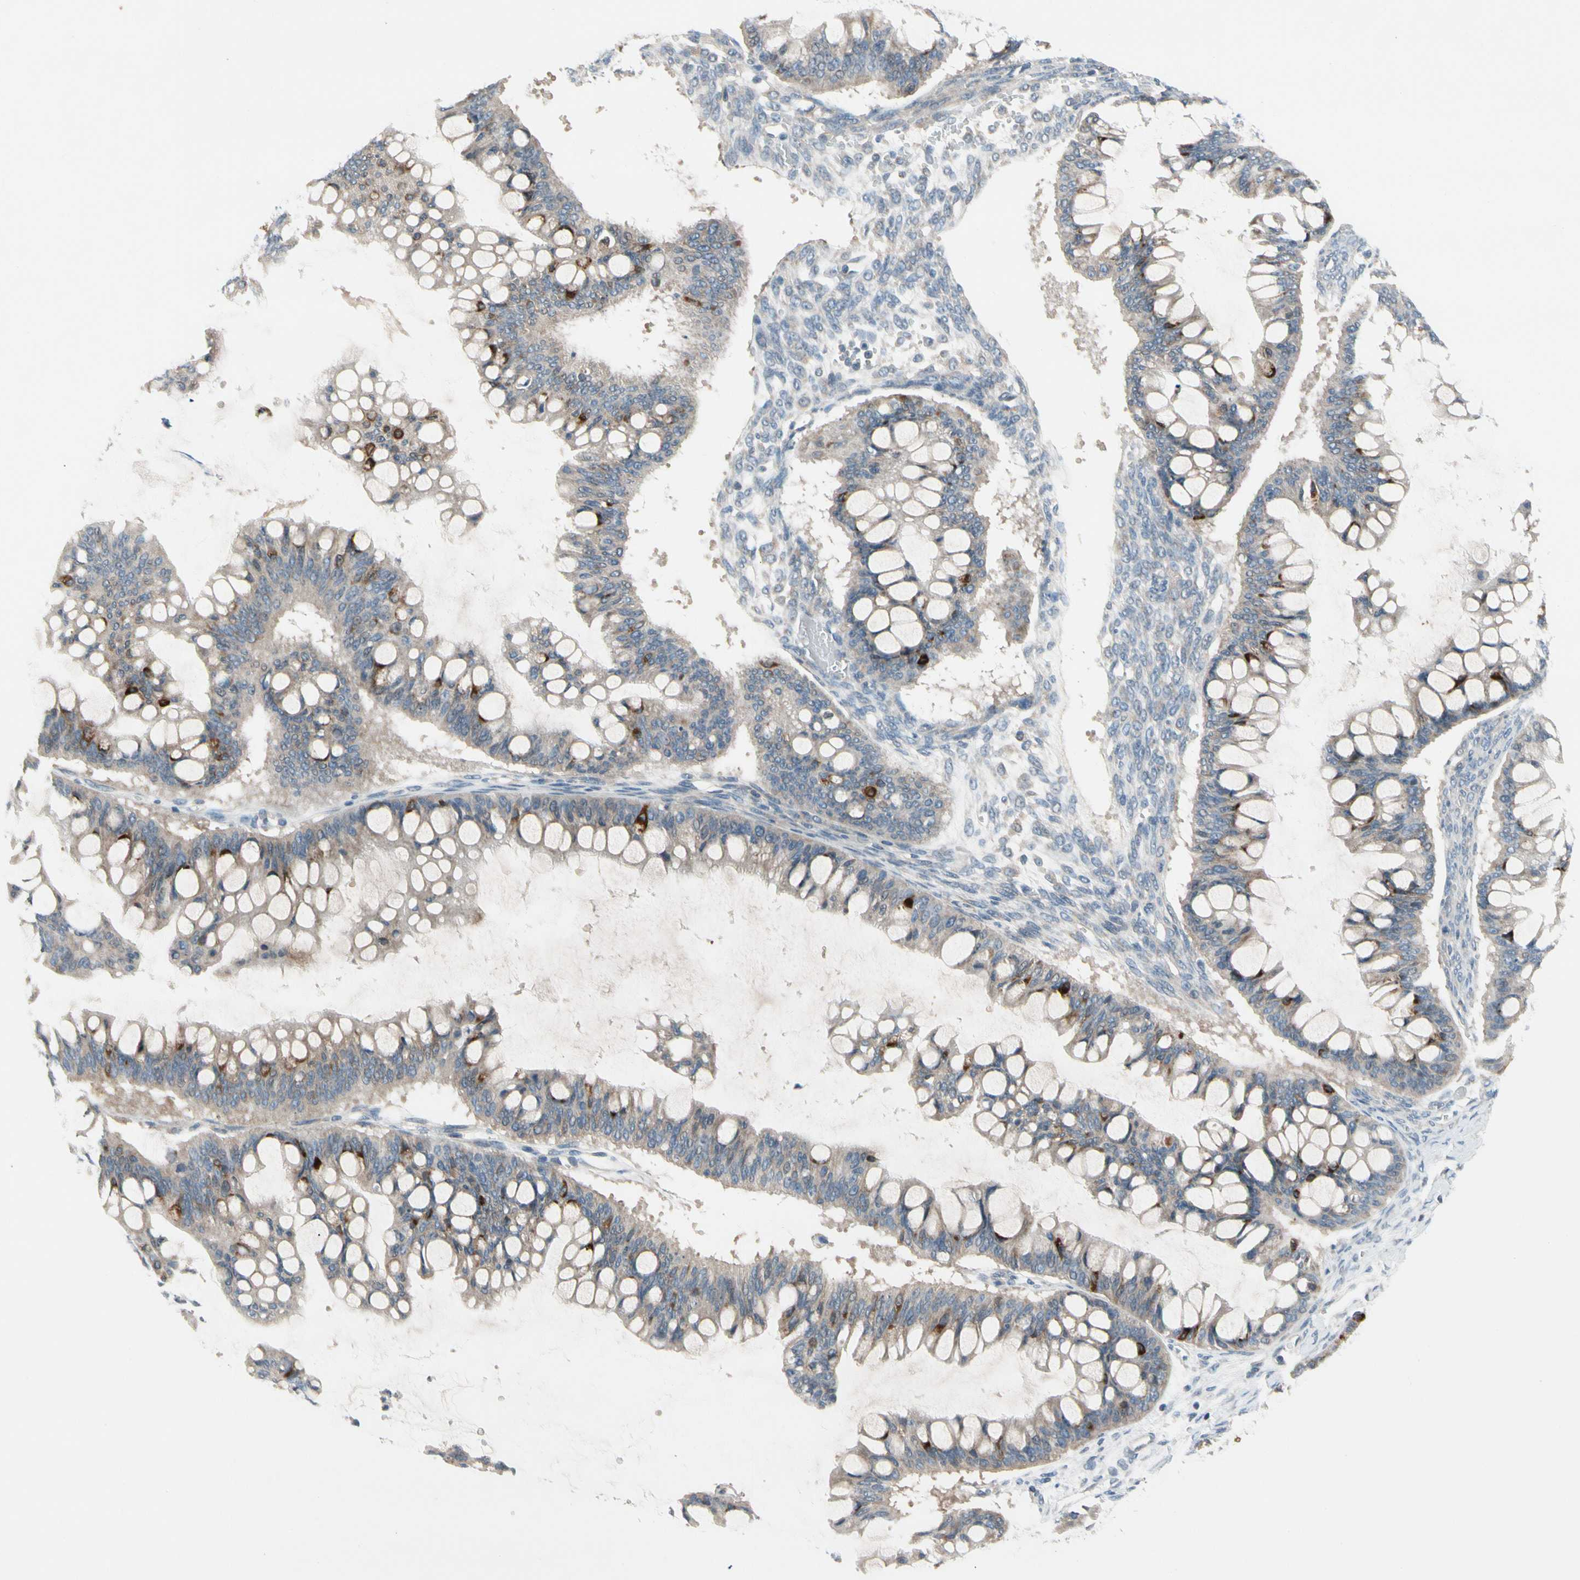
{"staining": {"intensity": "strong", "quantity": "<25%", "location": "cytoplasmic/membranous"}, "tissue": "ovarian cancer", "cell_type": "Tumor cells", "image_type": "cancer", "snomed": [{"axis": "morphology", "description": "Cystadenocarcinoma, mucinous, NOS"}, {"axis": "topography", "description": "Ovary"}], "caption": "A photomicrograph showing strong cytoplasmic/membranous expression in about <25% of tumor cells in ovarian mucinous cystadenocarcinoma, as visualized by brown immunohistochemical staining.", "gene": "PIP5K1B", "patient": {"sex": "female", "age": 73}}